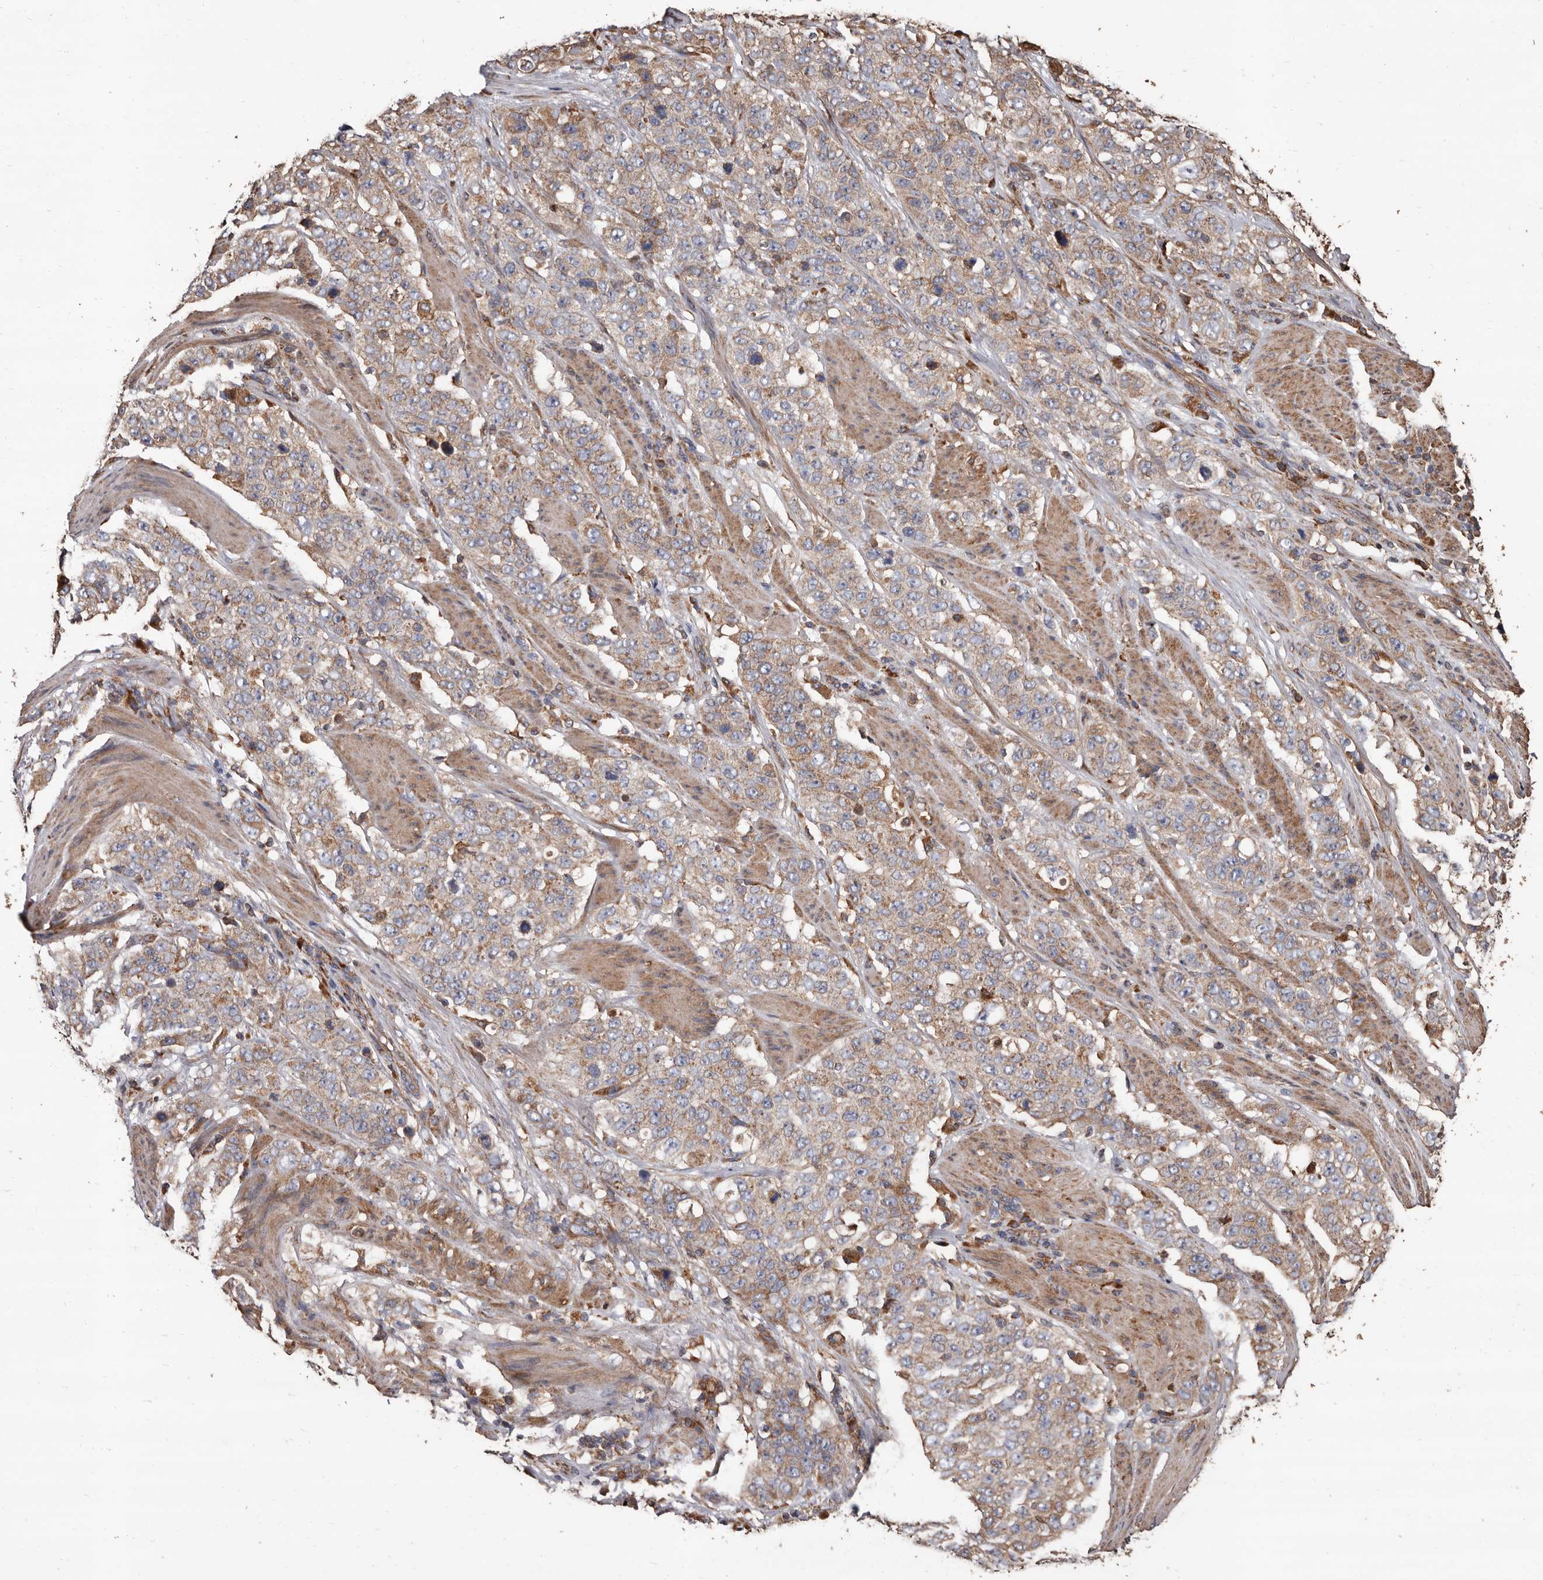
{"staining": {"intensity": "weak", "quantity": ">75%", "location": "cytoplasmic/membranous"}, "tissue": "stomach cancer", "cell_type": "Tumor cells", "image_type": "cancer", "snomed": [{"axis": "morphology", "description": "Adenocarcinoma, NOS"}, {"axis": "topography", "description": "Stomach"}], "caption": "The micrograph demonstrates a brown stain indicating the presence of a protein in the cytoplasmic/membranous of tumor cells in stomach adenocarcinoma.", "gene": "OSGIN2", "patient": {"sex": "male", "age": 48}}